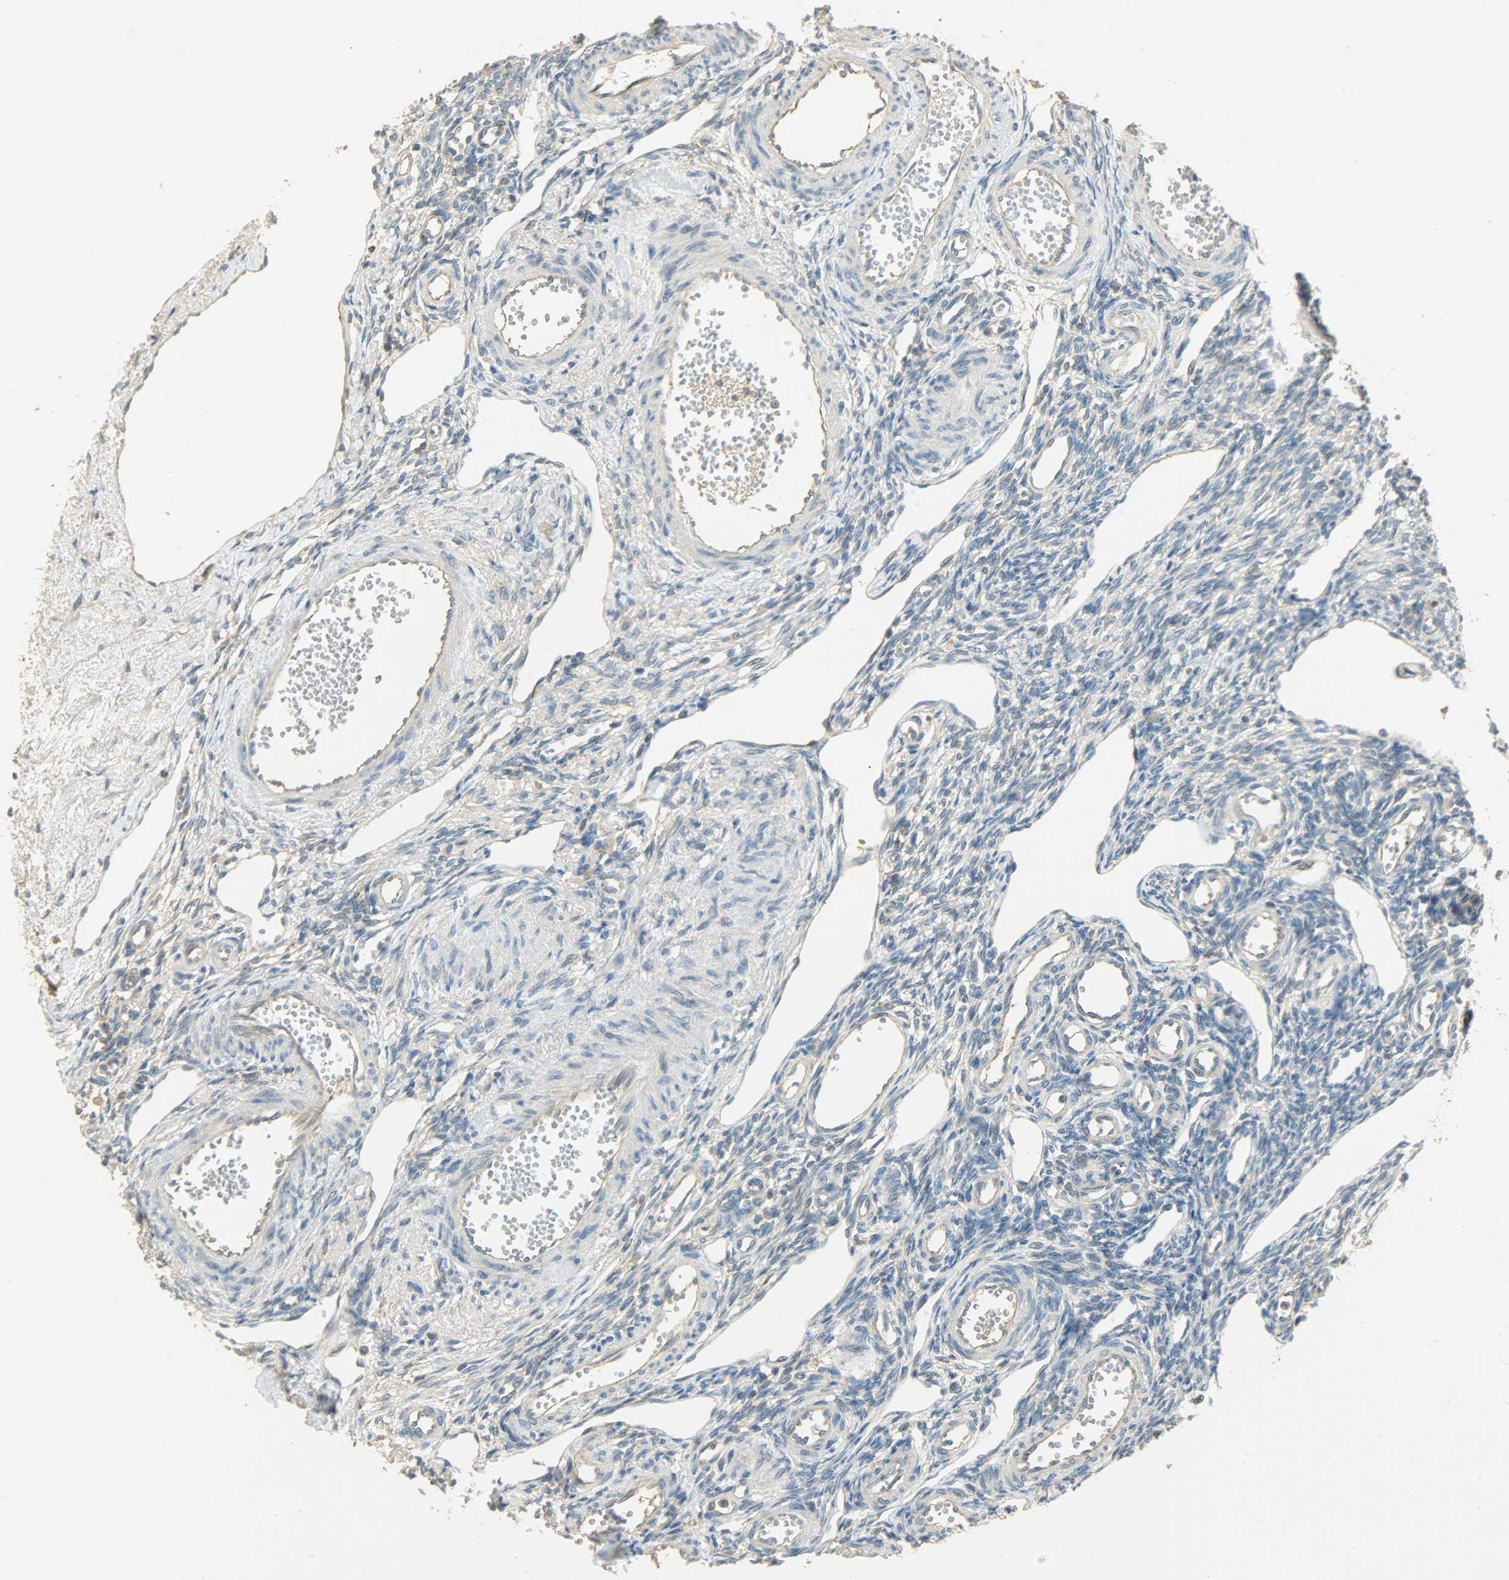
{"staining": {"intensity": "moderate", "quantity": ">75%", "location": "cytoplasmic/membranous"}, "tissue": "ovary", "cell_type": "Ovarian stroma cells", "image_type": "normal", "snomed": [{"axis": "morphology", "description": "Normal tissue, NOS"}, {"axis": "topography", "description": "Ovary"}], "caption": "Benign ovary displays moderate cytoplasmic/membranous staining in approximately >75% of ovarian stroma cells.", "gene": "HDHD5", "patient": {"sex": "female", "age": 33}}